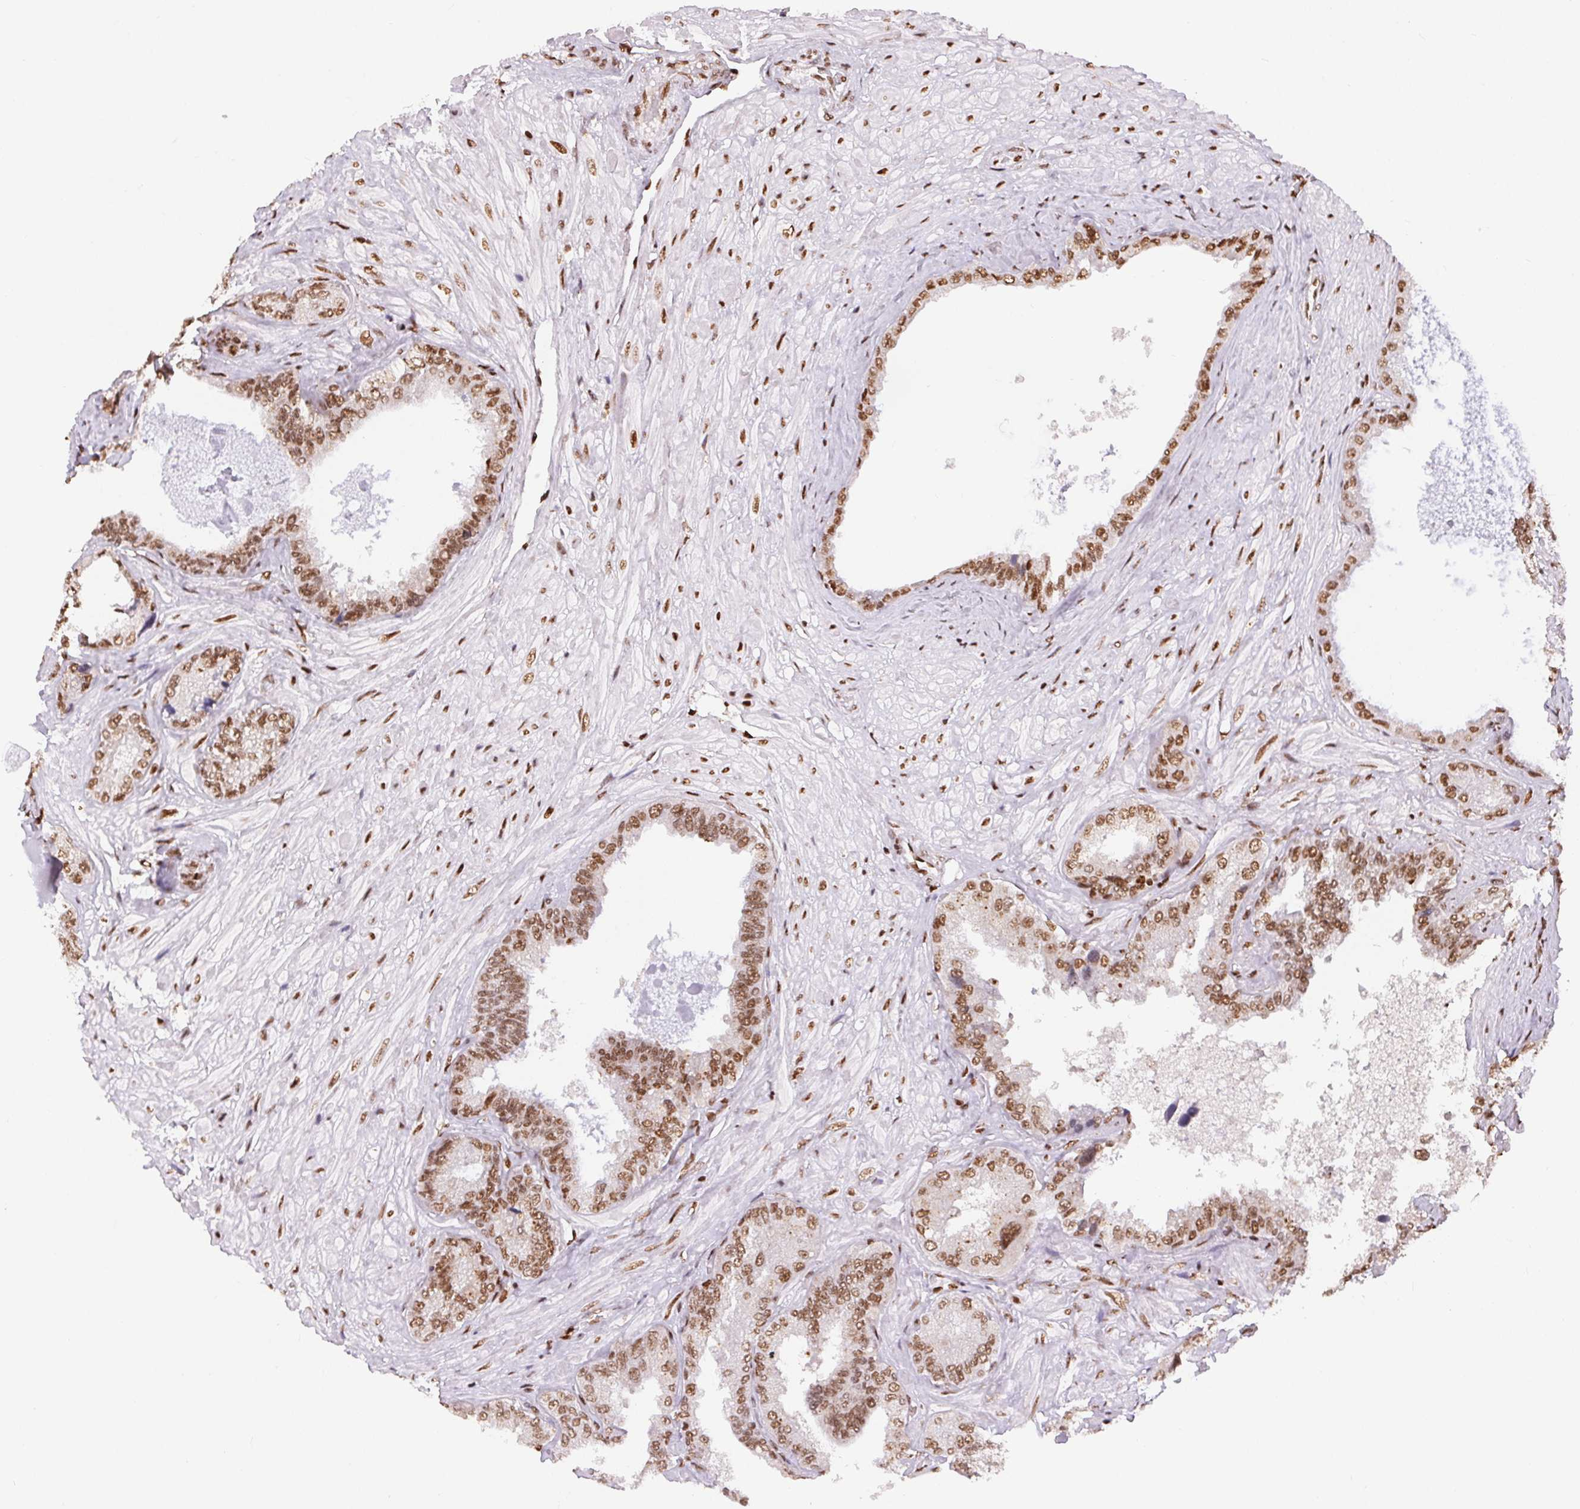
{"staining": {"intensity": "strong", "quantity": ">75%", "location": "nuclear"}, "tissue": "seminal vesicle", "cell_type": "Glandular cells", "image_type": "normal", "snomed": [{"axis": "morphology", "description": "Normal tissue, NOS"}, {"axis": "topography", "description": "Seminal veicle"}], "caption": "The histopathology image displays immunohistochemical staining of normal seminal vesicle. There is strong nuclear staining is identified in approximately >75% of glandular cells. (brown staining indicates protein expression, while blue staining denotes nuclei).", "gene": "ZNF80", "patient": {"sex": "male", "age": 68}}